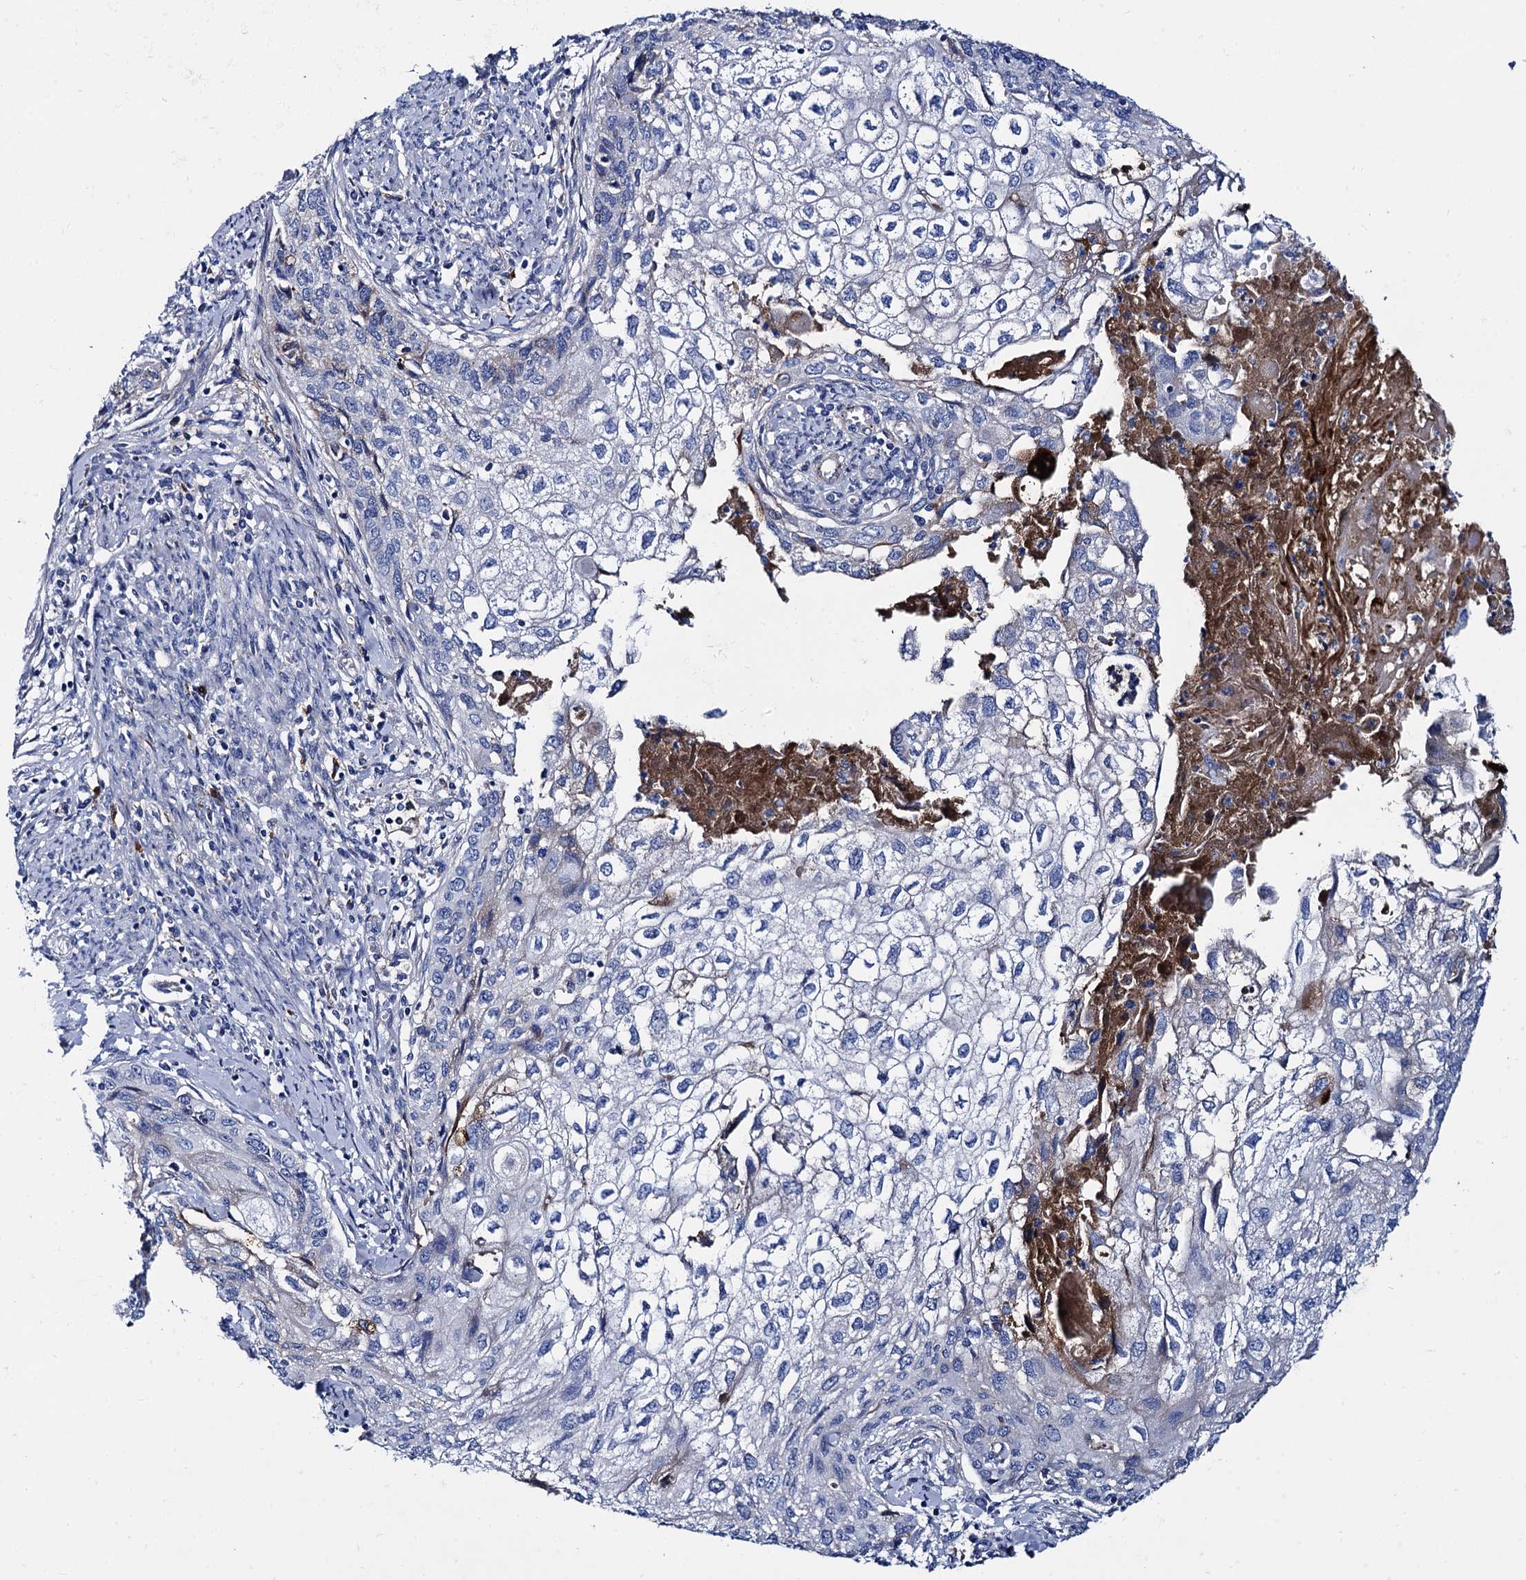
{"staining": {"intensity": "negative", "quantity": "none", "location": "none"}, "tissue": "cervical cancer", "cell_type": "Tumor cells", "image_type": "cancer", "snomed": [{"axis": "morphology", "description": "Squamous cell carcinoma, NOS"}, {"axis": "topography", "description": "Cervix"}], "caption": "Immunohistochemical staining of cervical cancer demonstrates no significant expression in tumor cells.", "gene": "APOD", "patient": {"sex": "female", "age": 63}}